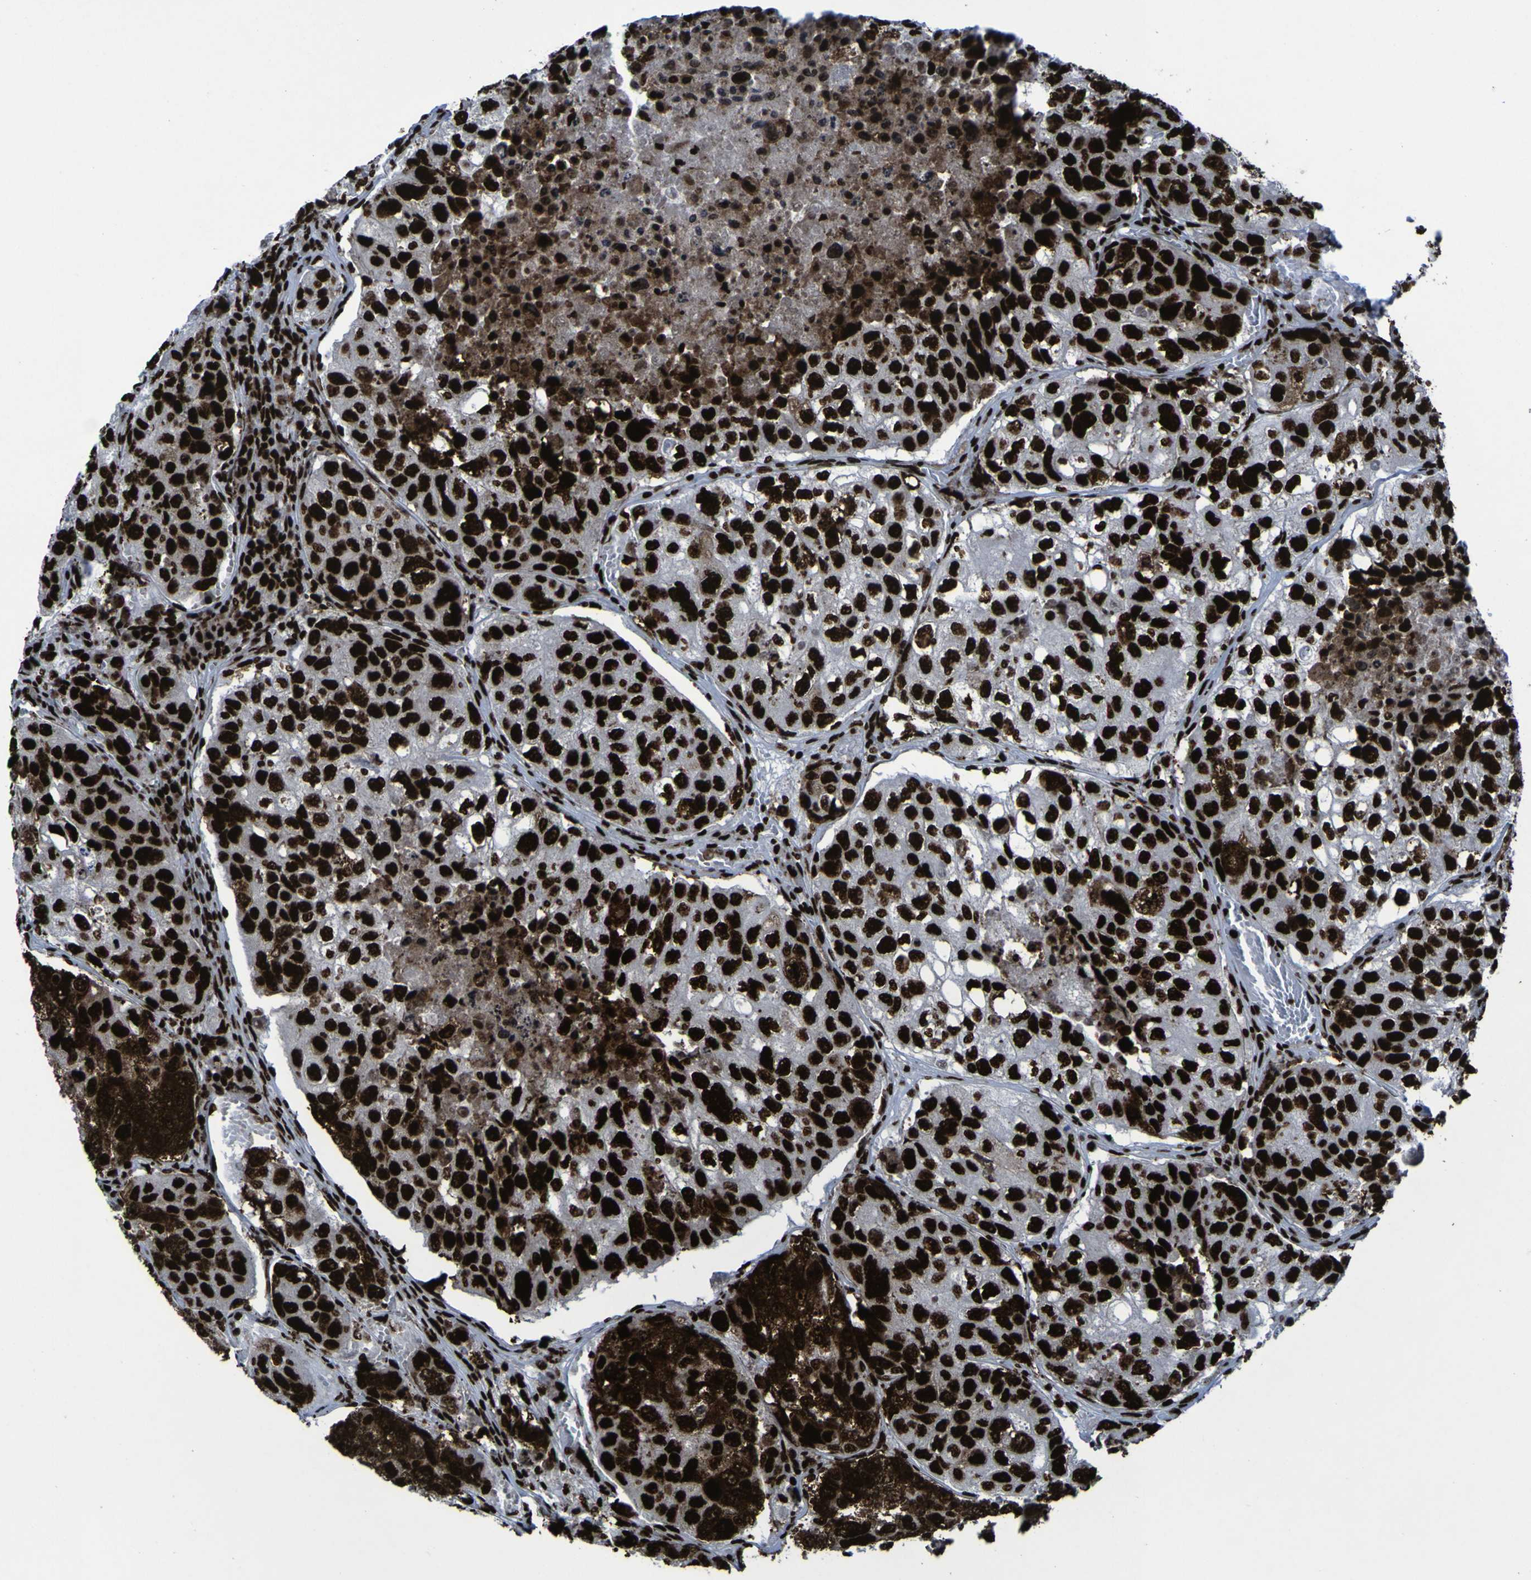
{"staining": {"intensity": "strong", "quantity": ">75%", "location": "nuclear"}, "tissue": "urothelial cancer", "cell_type": "Tumor cells", "image_type": "cancer", "snomed": [{"axis": "morphology", "description": "Urothelial carcinoma, High grade"}, {"axis": "topography", "description": "Lymph node"}, {"axis": "topography", "description": "Urinary bladder"}], "caption": "A high-resolution image shows IHC staining of high-grade urothelial carcinoma, which displays strong nuclear positivity in approximately >75% of tumor cells.", "gene": "NPM1", "patient": {"sex": "male", "age": 51}}